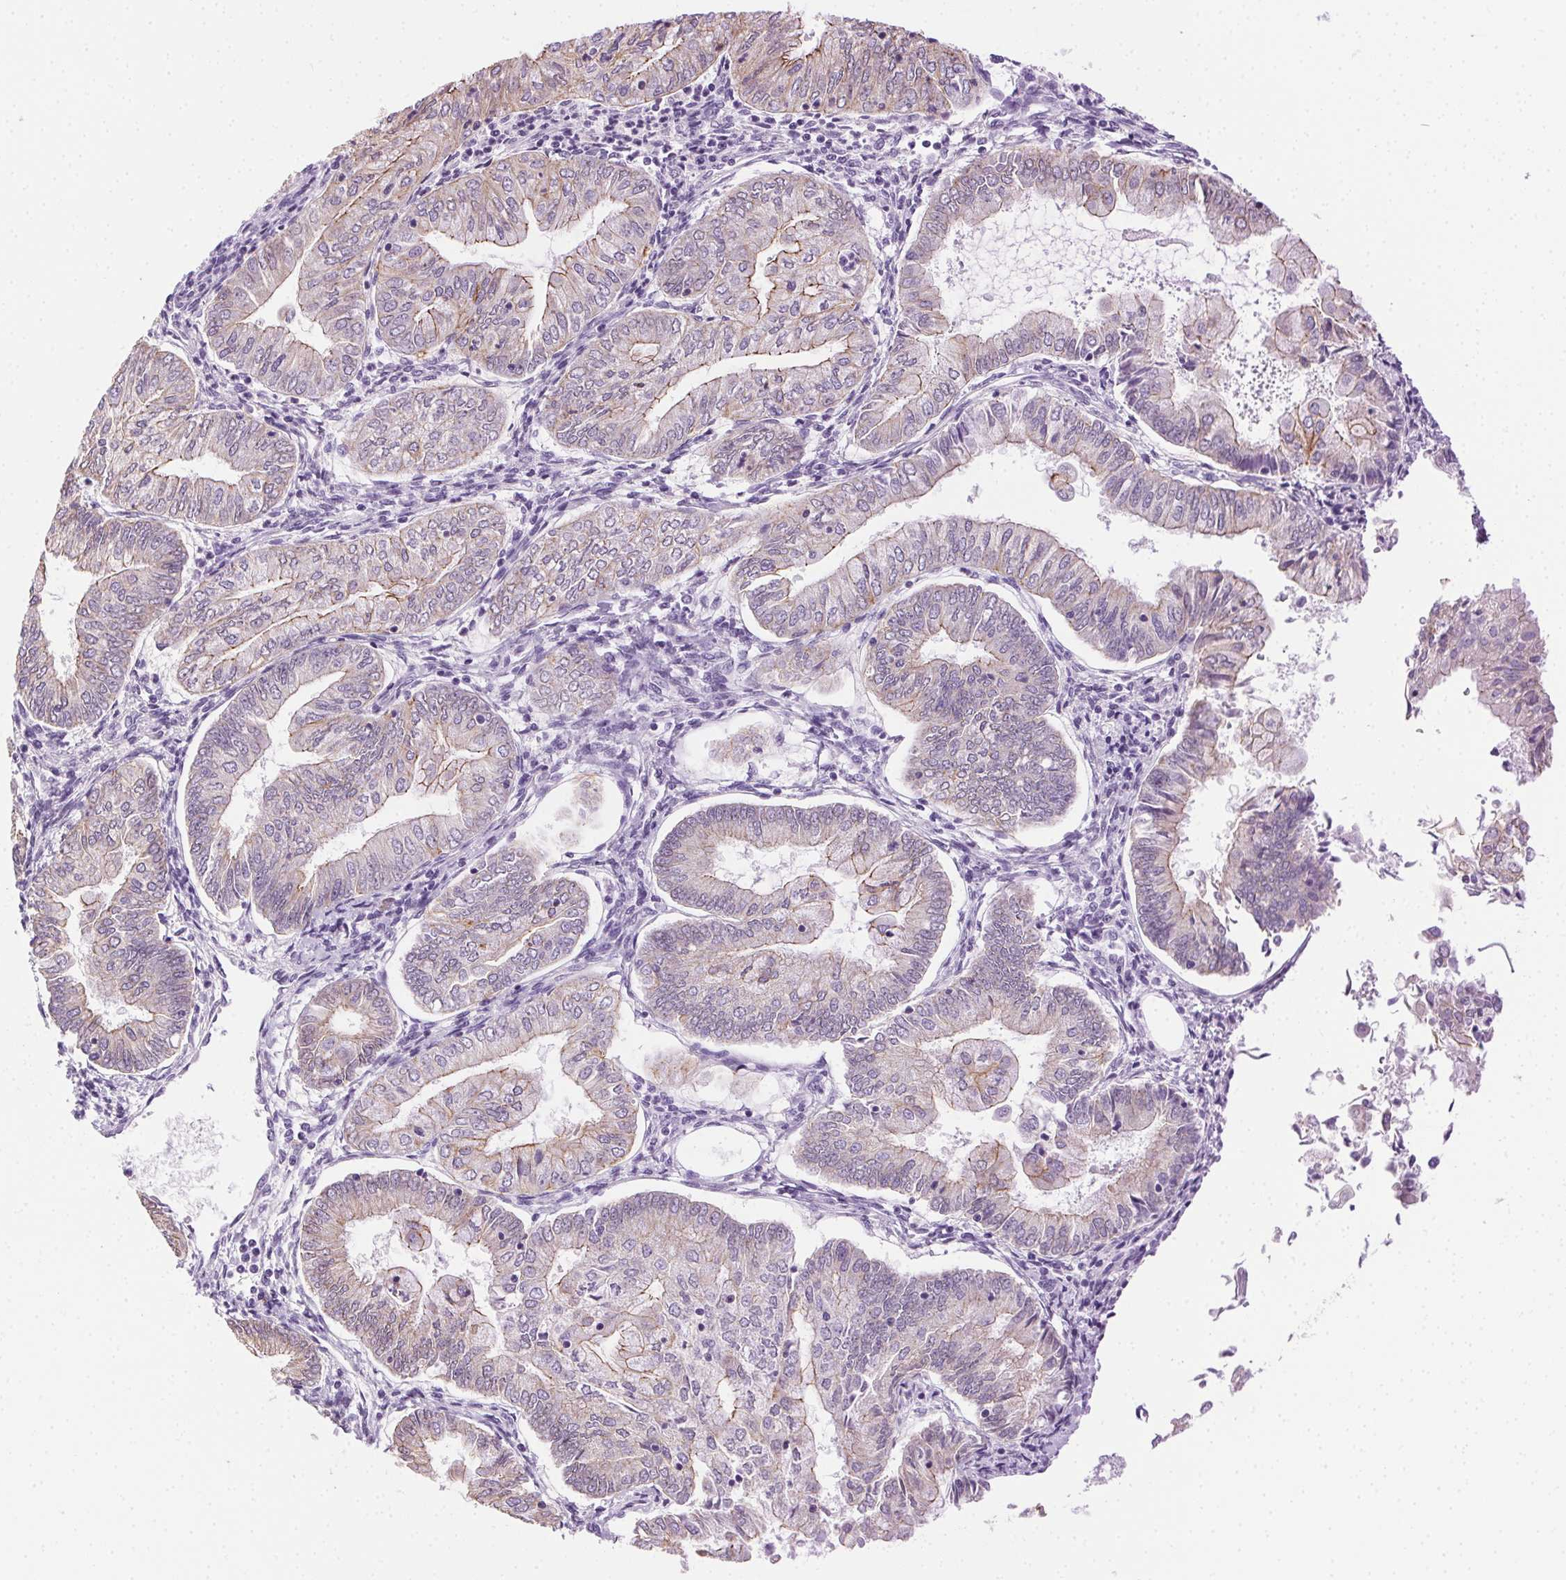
{"staining": {"intensity": "moderate", "quantity": "25%-75%", "location": "cytoplasmic/membranous"}, "tissue": "endometrial cancer", "cell_type": "Tumor cells", "image_type": "cancer", "snomed": [{"axis": "morphology", "description": "Adenocarcinoma, NOS"}, {"axis": "topography", "description": "Endometrium"}], "caption": "DAB (3,3'-diaminobenzidine) immunohistochemical staining of human endometrial cancer (adenocarcinoma) displays moderate cytoplasmic/membranous protein expression in about 25%-75% of tumor cells.", "gene": "CLDN10", "patient": {"sex": "female", "age": 55}}